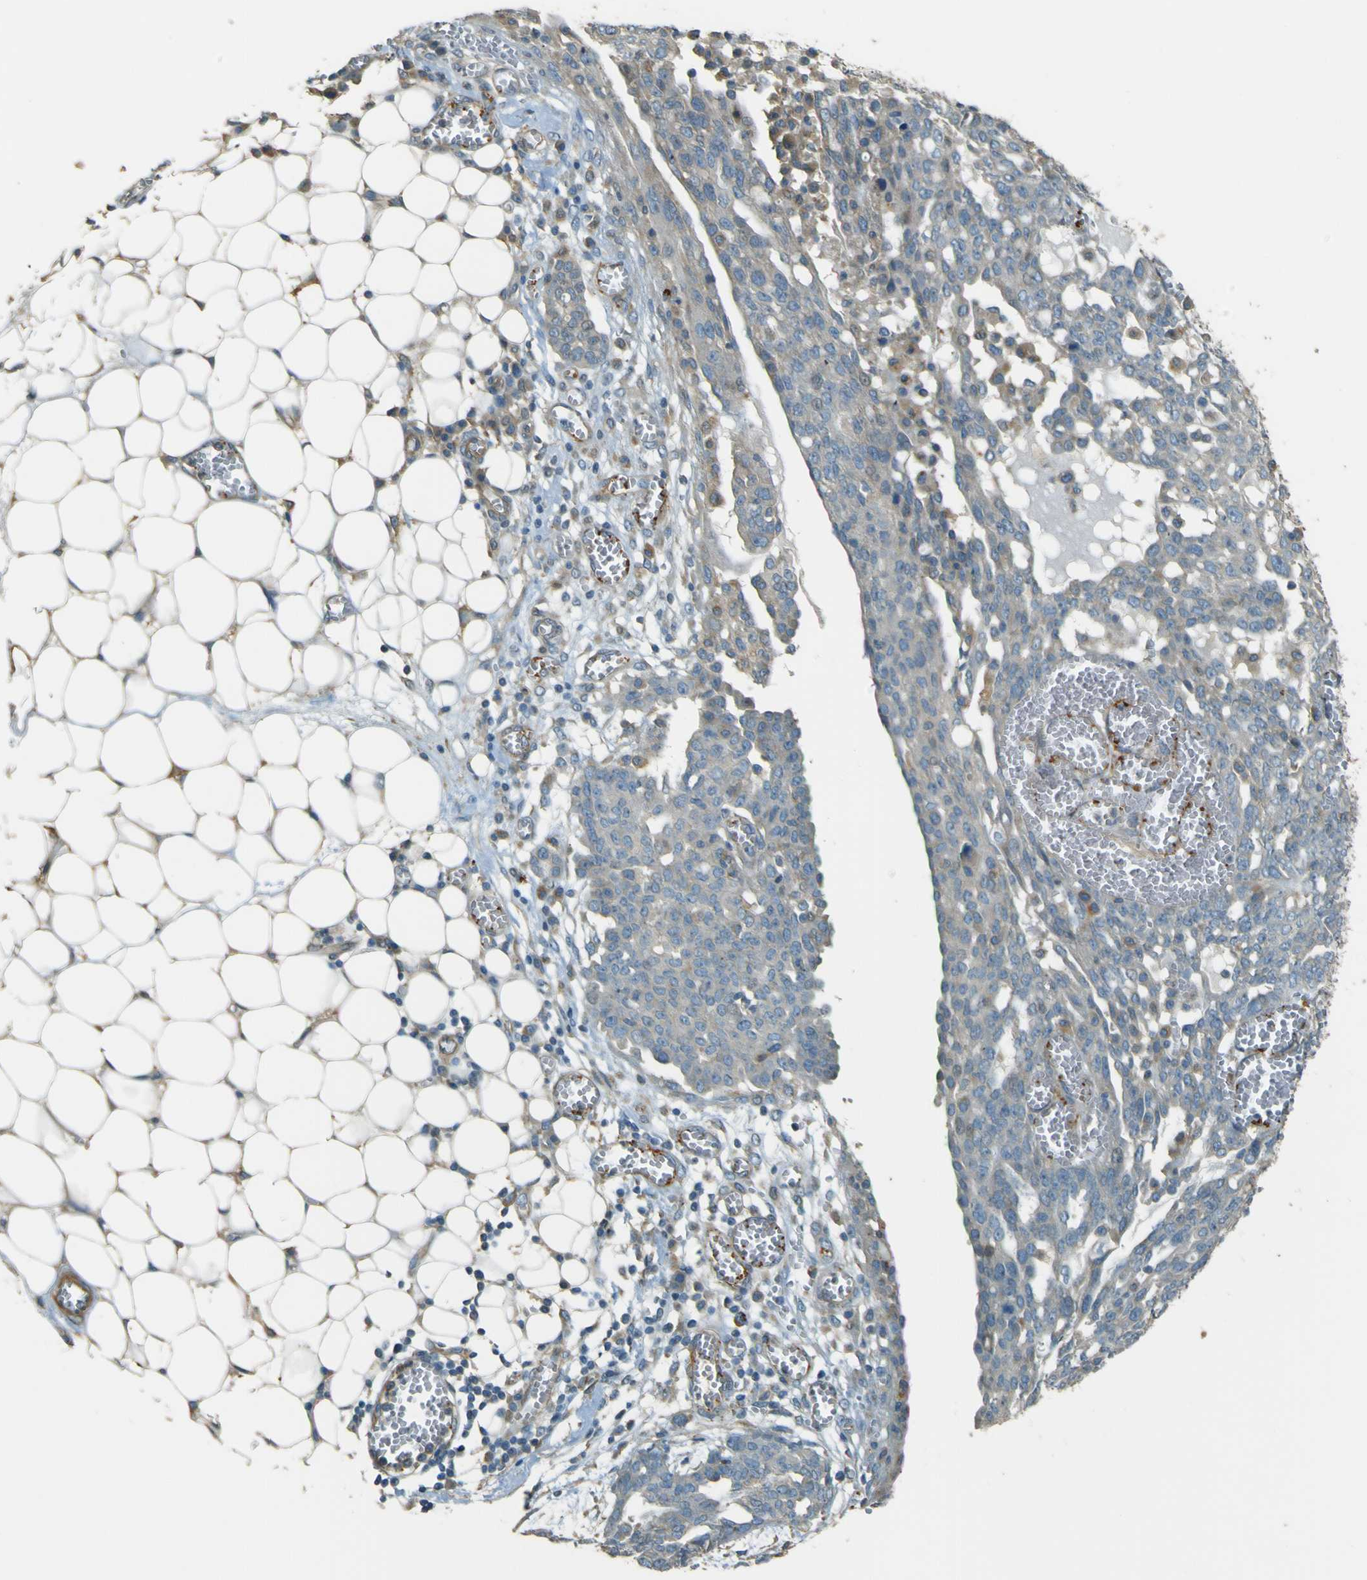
{"staining": {"intensity": "negative", "quantity": "none", "location": "none"}, "tissue": "ovarian cancer", "cell_type": "Tumor cells", "image_type": "cancer", "snomed": [{"axis": "morphology", "description": "Cystadenocarcinoma, serous, NOS"}, {"axis": "topography", "description": "Soft tissue"}, {"axis": "topography", "description": "Ovary"}], "caption": "Photomicrograph shows no protein expression in tumor cells of ovarian cancer (serous cystadenocarcinoma) tissue.", "gene": "NEXN", "patient": {"sex": "female", "age": 57}}